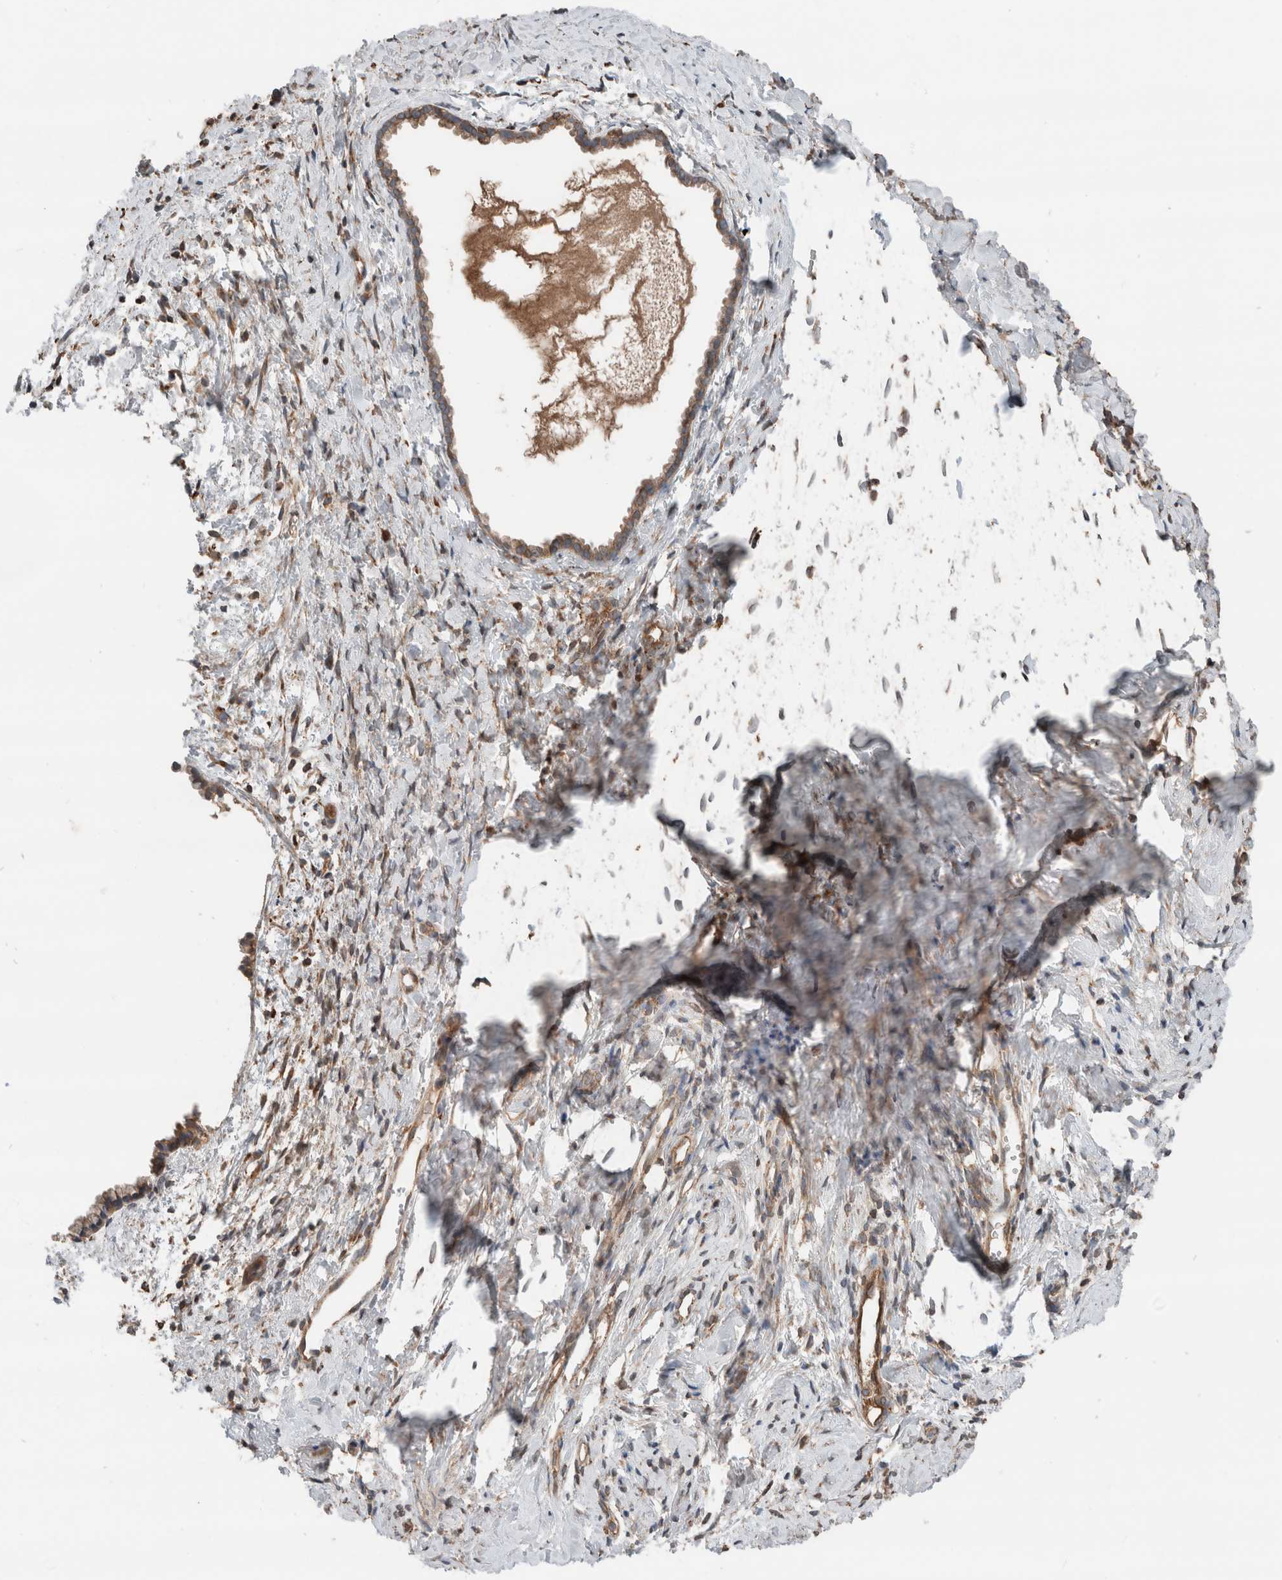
{"staining": {"intensity": "moderate", "quantity": "<25%", "location": "cytoplasmic/membranous"}, "tissue": "cervix", "cell_type": "Glandular cells", "image_type": "normal", "snomed": [{"axis": "morphology", "description": "Normal tissue, NOS"}, {"axis": "topography", "description": "Cervix"}], "caption": "IHC micrograph of normal cervix: cervix stained using immunohistochemistry (IHC) shows low levels of moderate protein expression localized specifically in the cytoplasmic/membranous of glandular cells, appearing as a cytoplasmic/membranous brown color.", "gene": "ERAP2", "patient": {"sex": "female", "age": 75}}